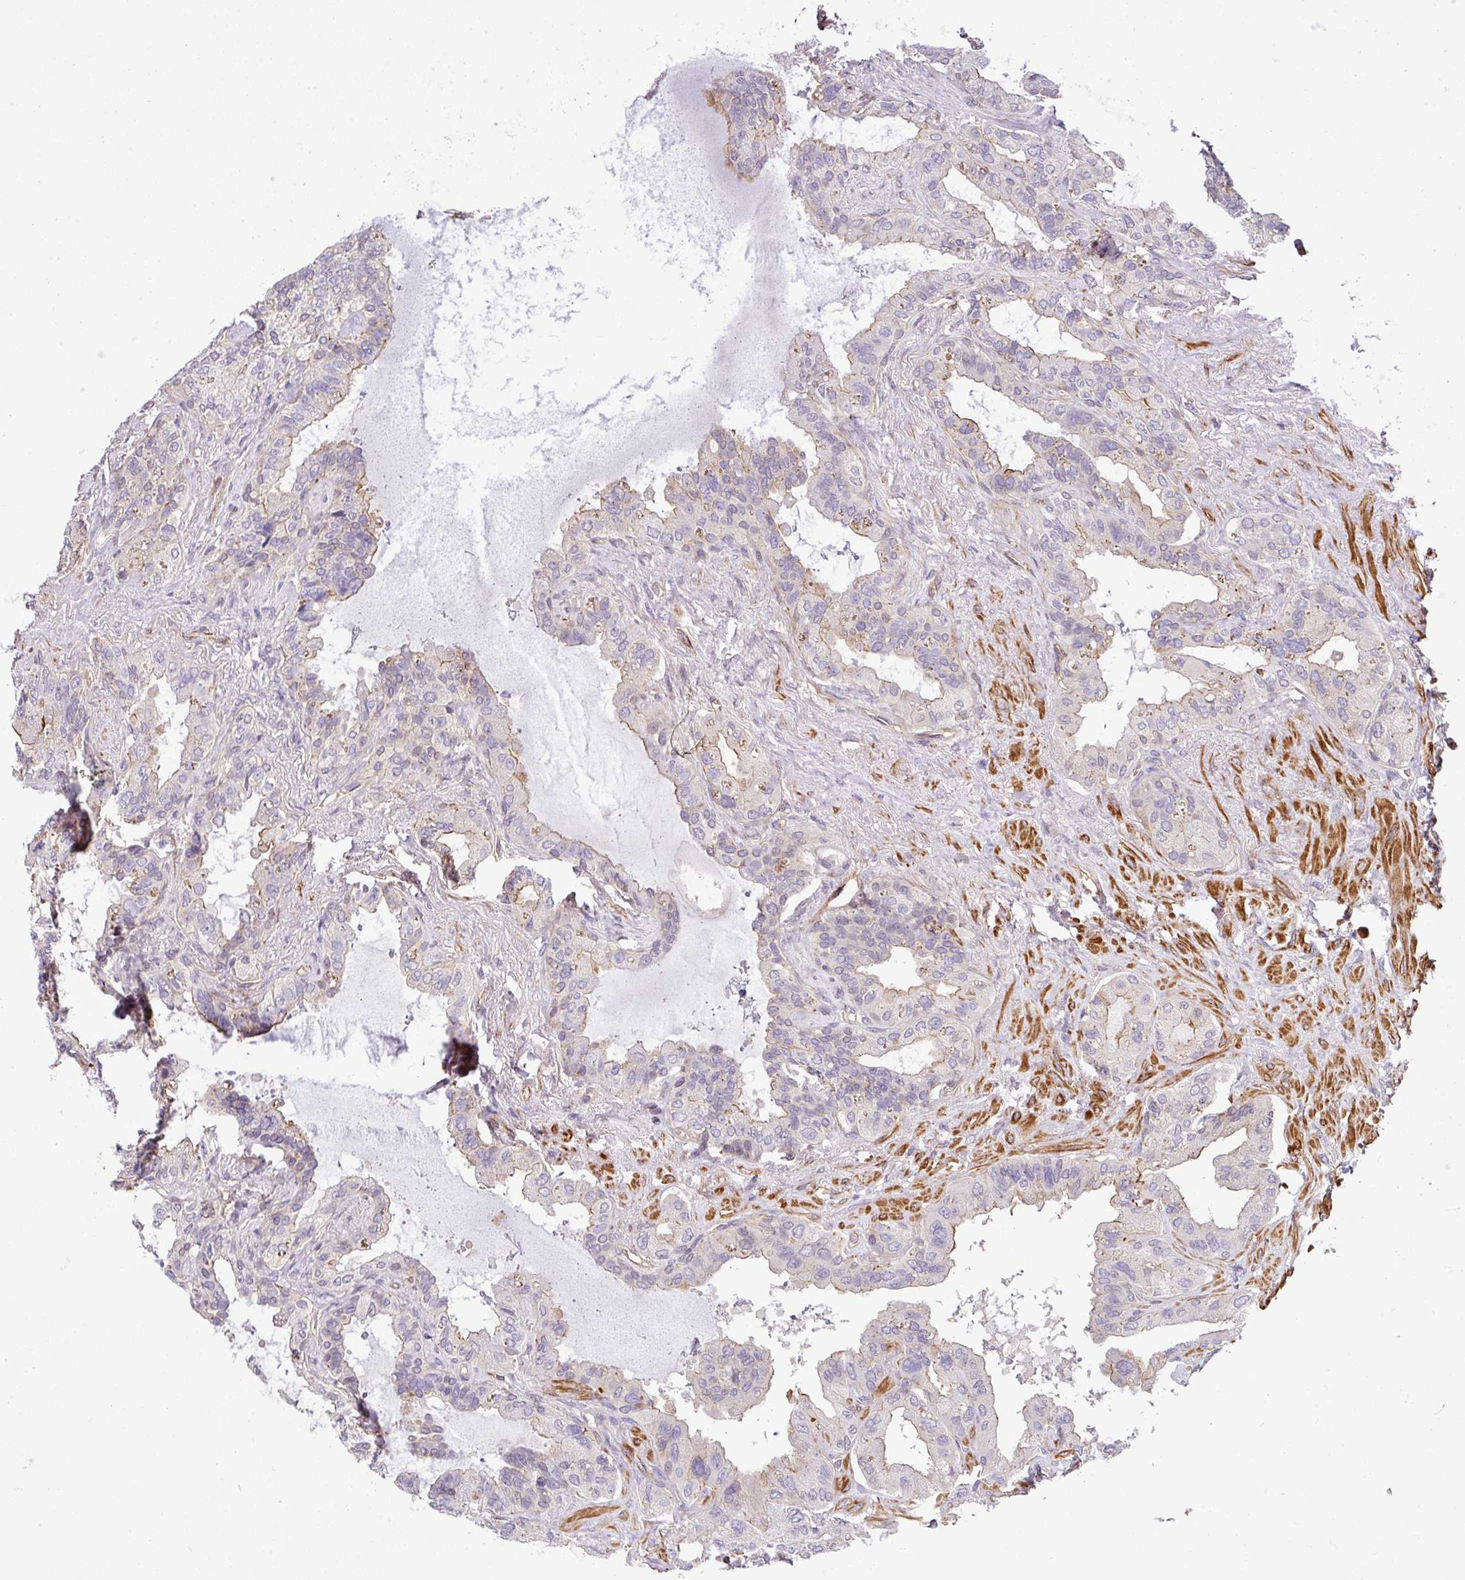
{"staining": {"intensity": "weak", "quantity": "<25%", "location": "cytoplasmic/membranous"}, "tissue": "seminal vesicle", "cell_type": "Glandular cells", "image_type": "normal", "snomed": [{"axis": "morphology", "description": "Normal tissue, NOS"}, {"axis": "topography", "description": "Seminal veicle"}, {"axis": "topography", "description": "Peripheral nerve tissue"}], "caption": "The immunohistochemistry micrograph has no significant expression in glandular cells of seminal vesicle. Nuclei are stained in blue.", "gene": "CASS4", "patient": {"sex": "male", "age": 76}}